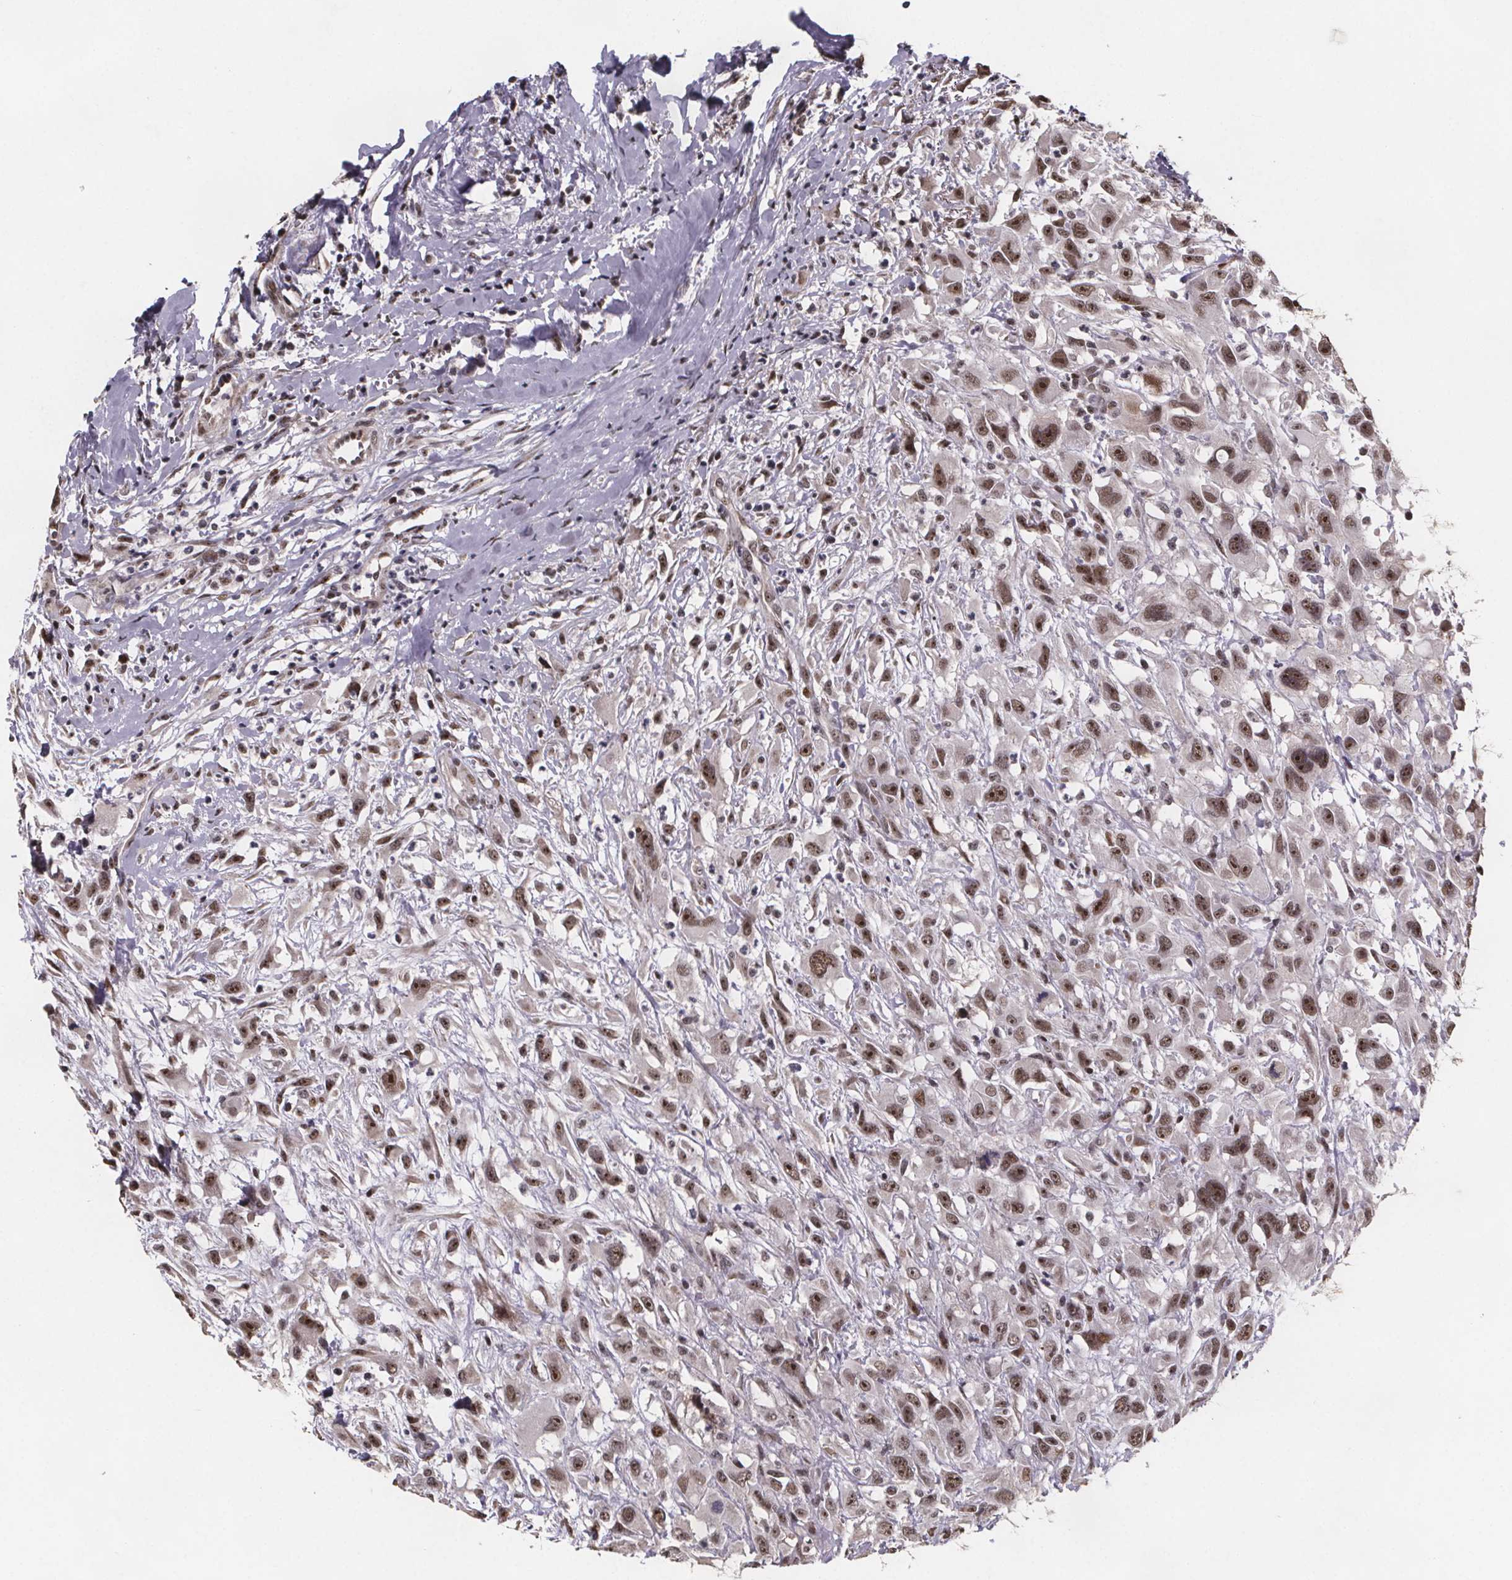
{"staining": {"intensity": "moderate", "quantity": ">75%", "location": "nuclear"}, "tissue": "head and neck cancer", "cell_type": "Tumor cells", "image_type": "cancer", "snomed": [{"axis": "morphology", "description": "Squamous cell carcinoma, NOS"}, {"axis": "morphology", "description": "Squamous cell carcinoma, metastatic, NOS"}, {"axis": "topography", "description": "Oral tissue"}, {"axis": "topography", "description": "Head-Neck"}], "caption": "Immunohistochemical staining of human head and neck cancer reveals medium levels of moderate nuclear positivity in about >75% of tumor cells.", "gene": "U2SURP", "patient": {"sex": "female", "age": 85}}